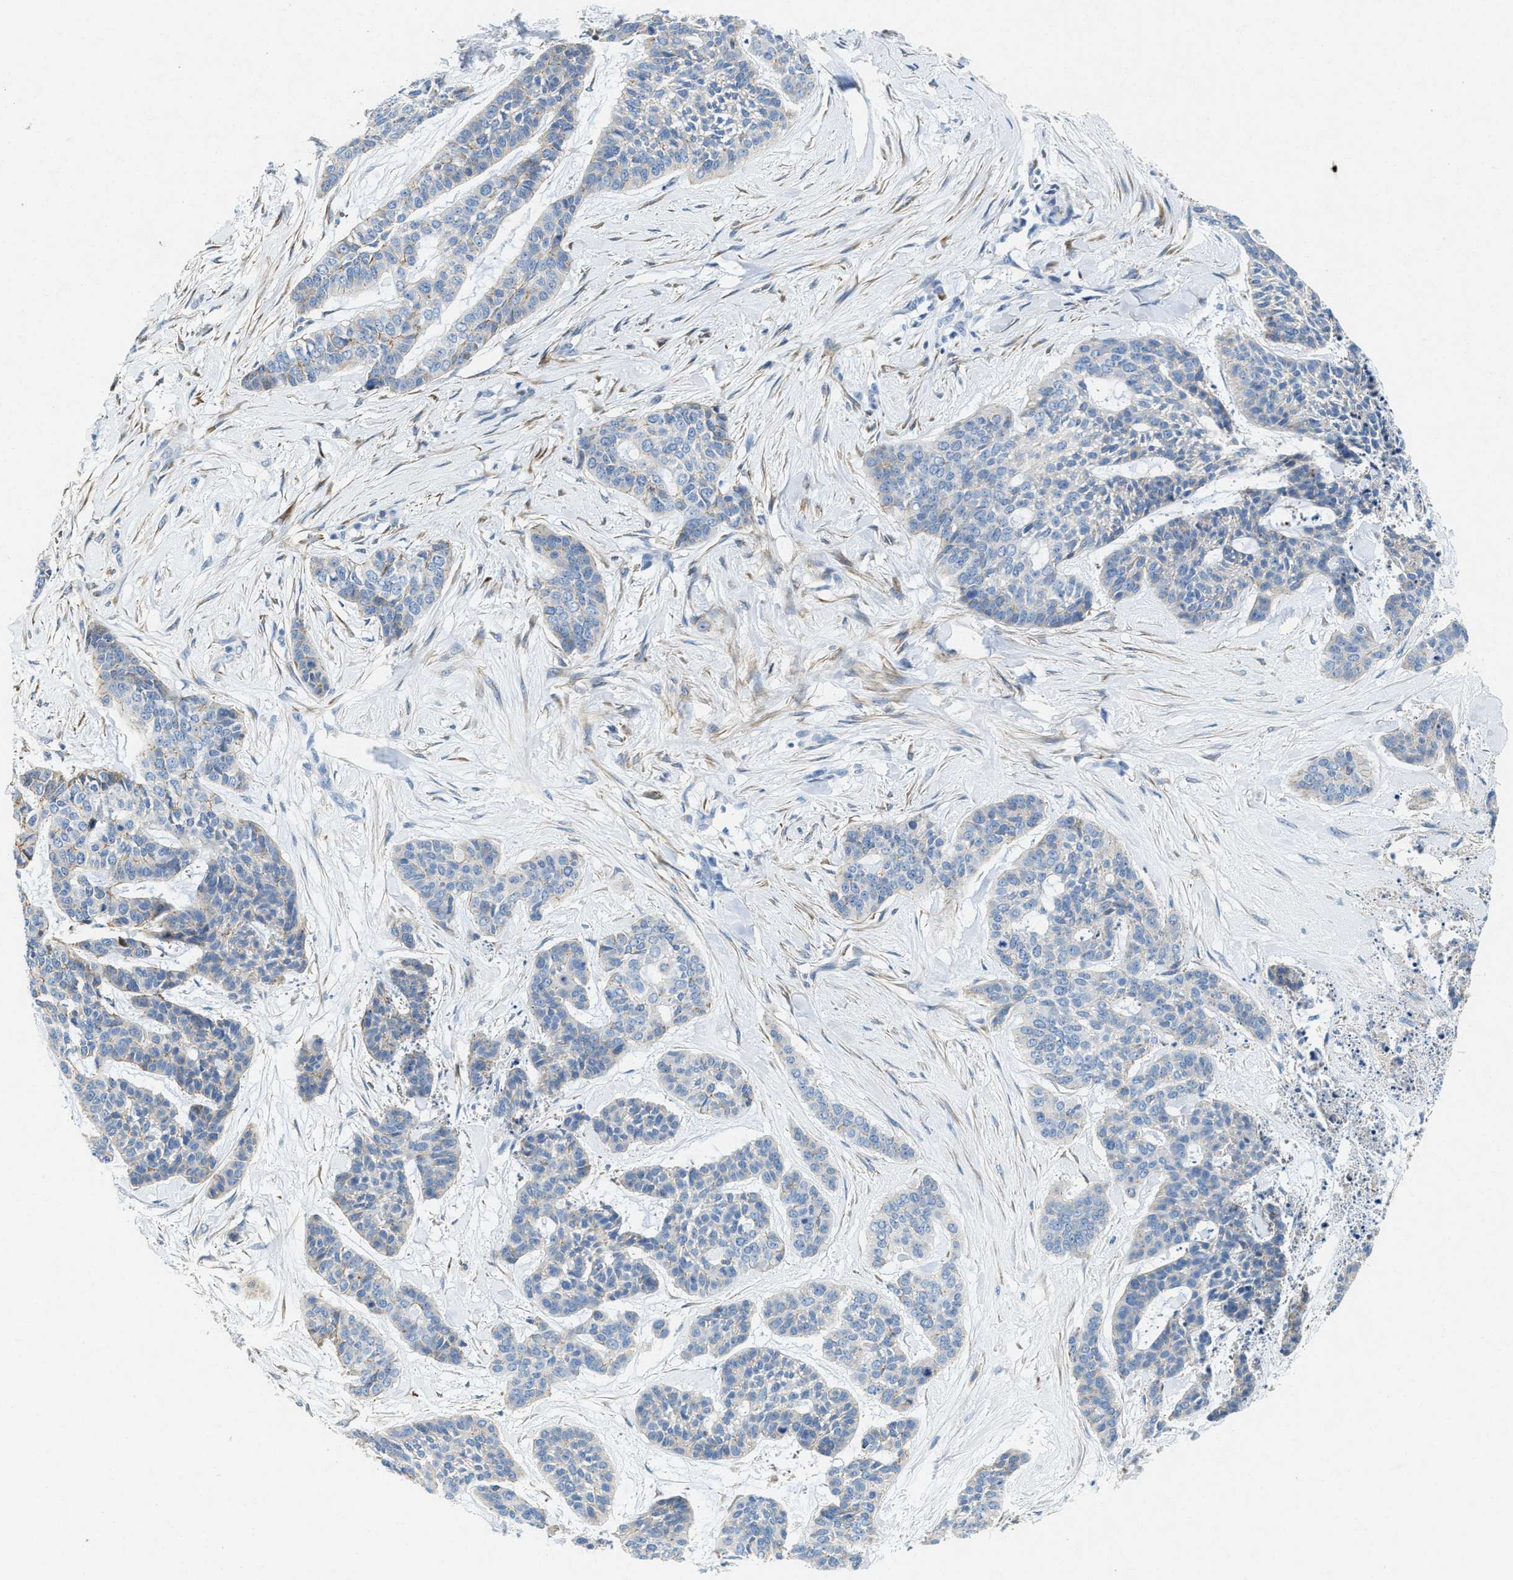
{"staining": {"intensity": "negative", "quantity": "none", "location": "none"}, "tissue": "skin cancer", "cell_type": "Tumor cells", "image_type": "cancer", "snomed": [{"axis": "morphology", "description": "Basal cell carcinoma"}, {"axis": "topography", "description": "Skin"}], "caption": "This is a histopathology image of immunohistochemistry staining of skin cancer, which shows no staining in tumor cells.", "gene": "ASS1", "patient": {"sex": "female", "age": 64}}